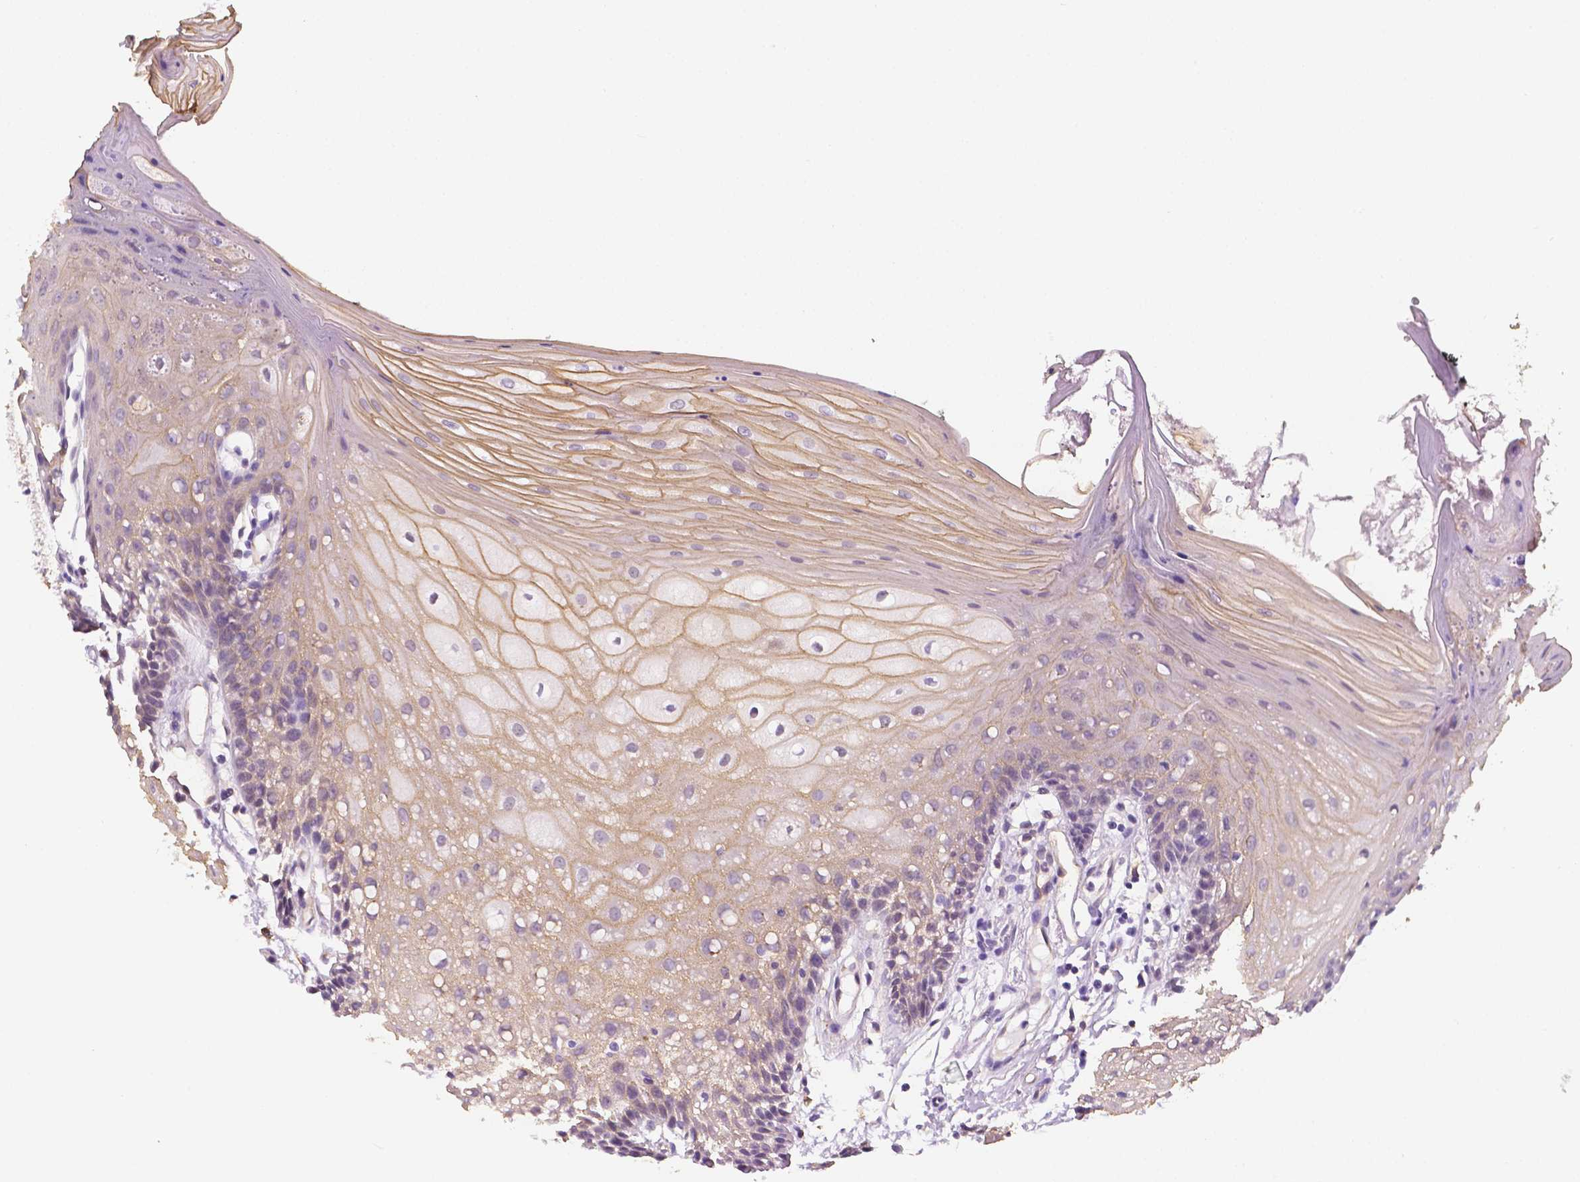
{"staining": {"intensity": "moderate", "quantity": "25%-75%", "location": "cytoplasmic/membranous"}, "tissue": "oral mucosa", "cell_type": "Squamous epithelial cells", "image_type": "normal", "snomed": [{"axis": "morphology", "description": "Normal tissue, NOS"}, {"axis": "morphology", "description": "Squamous cell carcinoma, NOS"}, {"axis": "topography", "description": "Oral tissue"}, {"axis": "topography", "description": "Head-Neck"}], "caption": "Approximately 25%-75% of squamous epithelial cells in normal human oral mucosa reveal moderate cytoplasmic/membranous protein expression as visualized by brown immunohistochemical staining.", "gene": "PPL", "patient": {"sex": "male", "age": 69}}